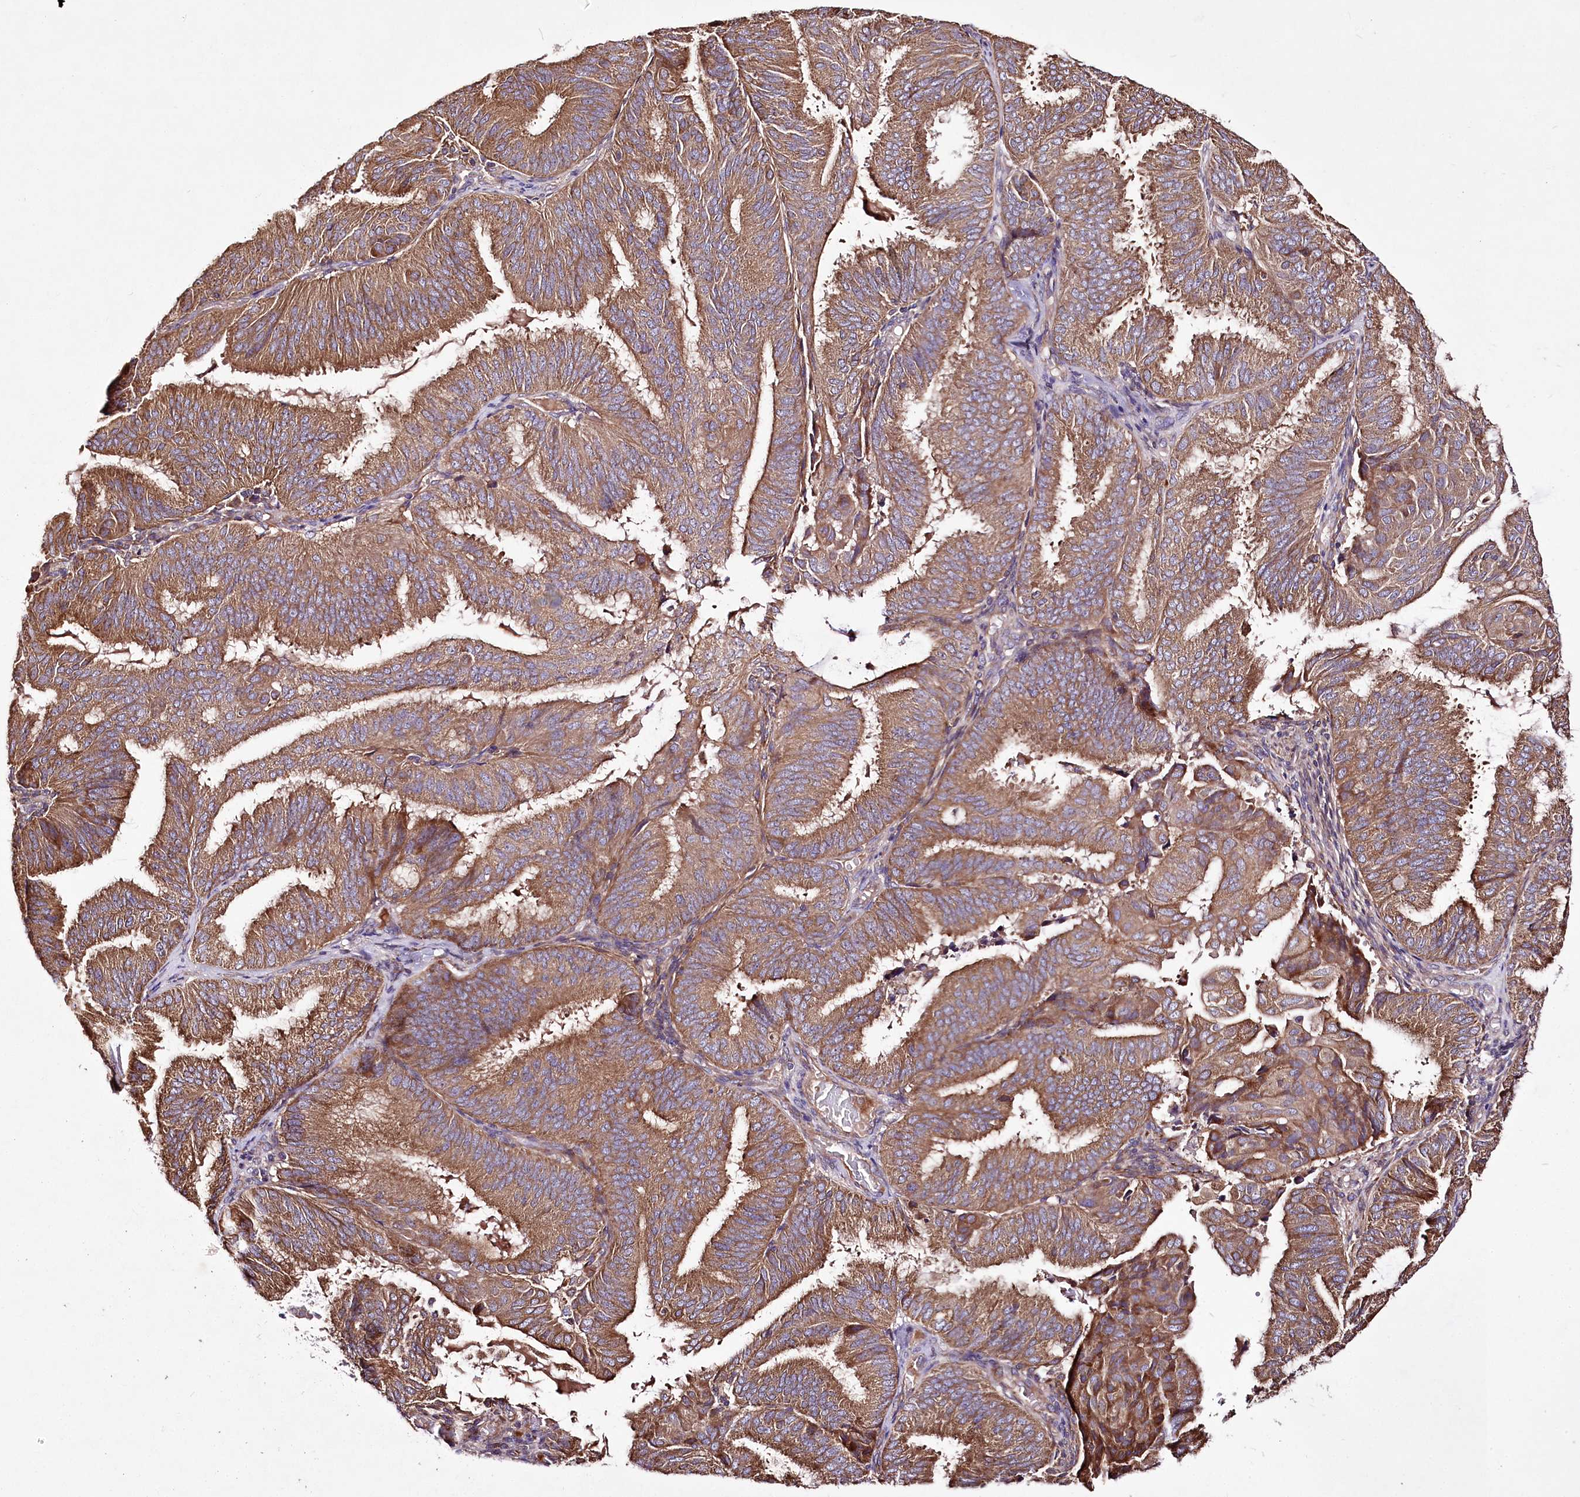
{"staining": {"intensity": "moderate", "quantity": ">75%", "location": "cytoplasmic/membranous"}, "tissue": "endometrial cancer", "cell_type": "Tumor cells", "image_type": "cancer", "snomed": [{"axis": "morphology", "description": "Adenocarcinoma, NOS"}, {"axis": "topography", "description": "Endometrium"}], "caption": "Adenocarcinoma (endometrial) stained with a protein marker shows moderate staining in tumor cells.", "gene": "WWC1", "patient": {"sex": "female", "age": 49}}